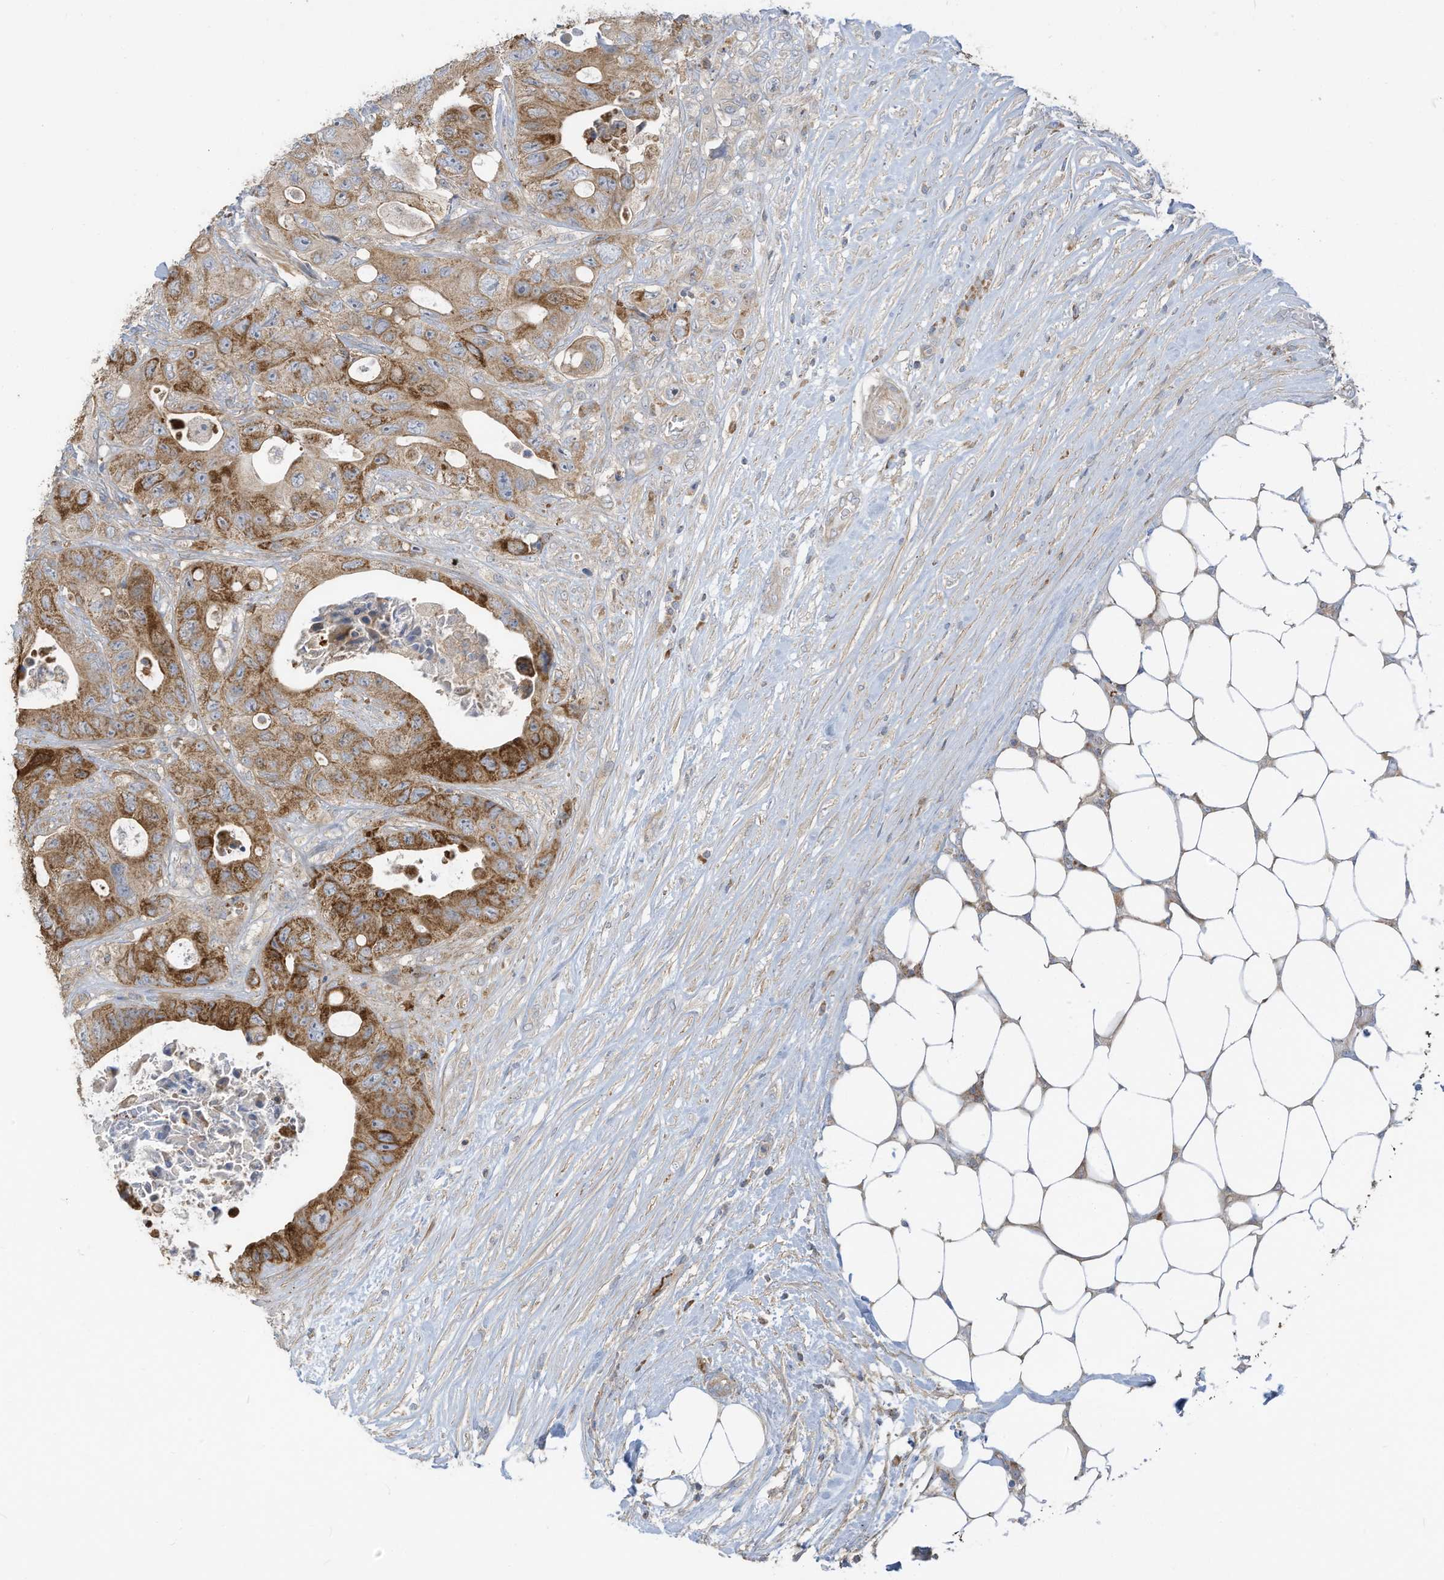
{"staining": {"intensity": "moderate", "quantity": ">75%", "location": "cytoplasmic/membranous"}, "tissue": "colorectal cancer", "cell_type": "Tumor cells", "image_type": "cancer", "snomed": [{"axis": "morphology", "description": "Adenocarcinoma, NOS"}, {"axis": "topography", "description": "Colon"}], "caption": "Tumor cells demonstrate medium levels of moderate cytoplasmic/membranous staining in approximately >75% of cells in human colorectal adenocarcinoma.", "gene": "GTPBP2", "patient": {"sex": "female", "age": 46}}